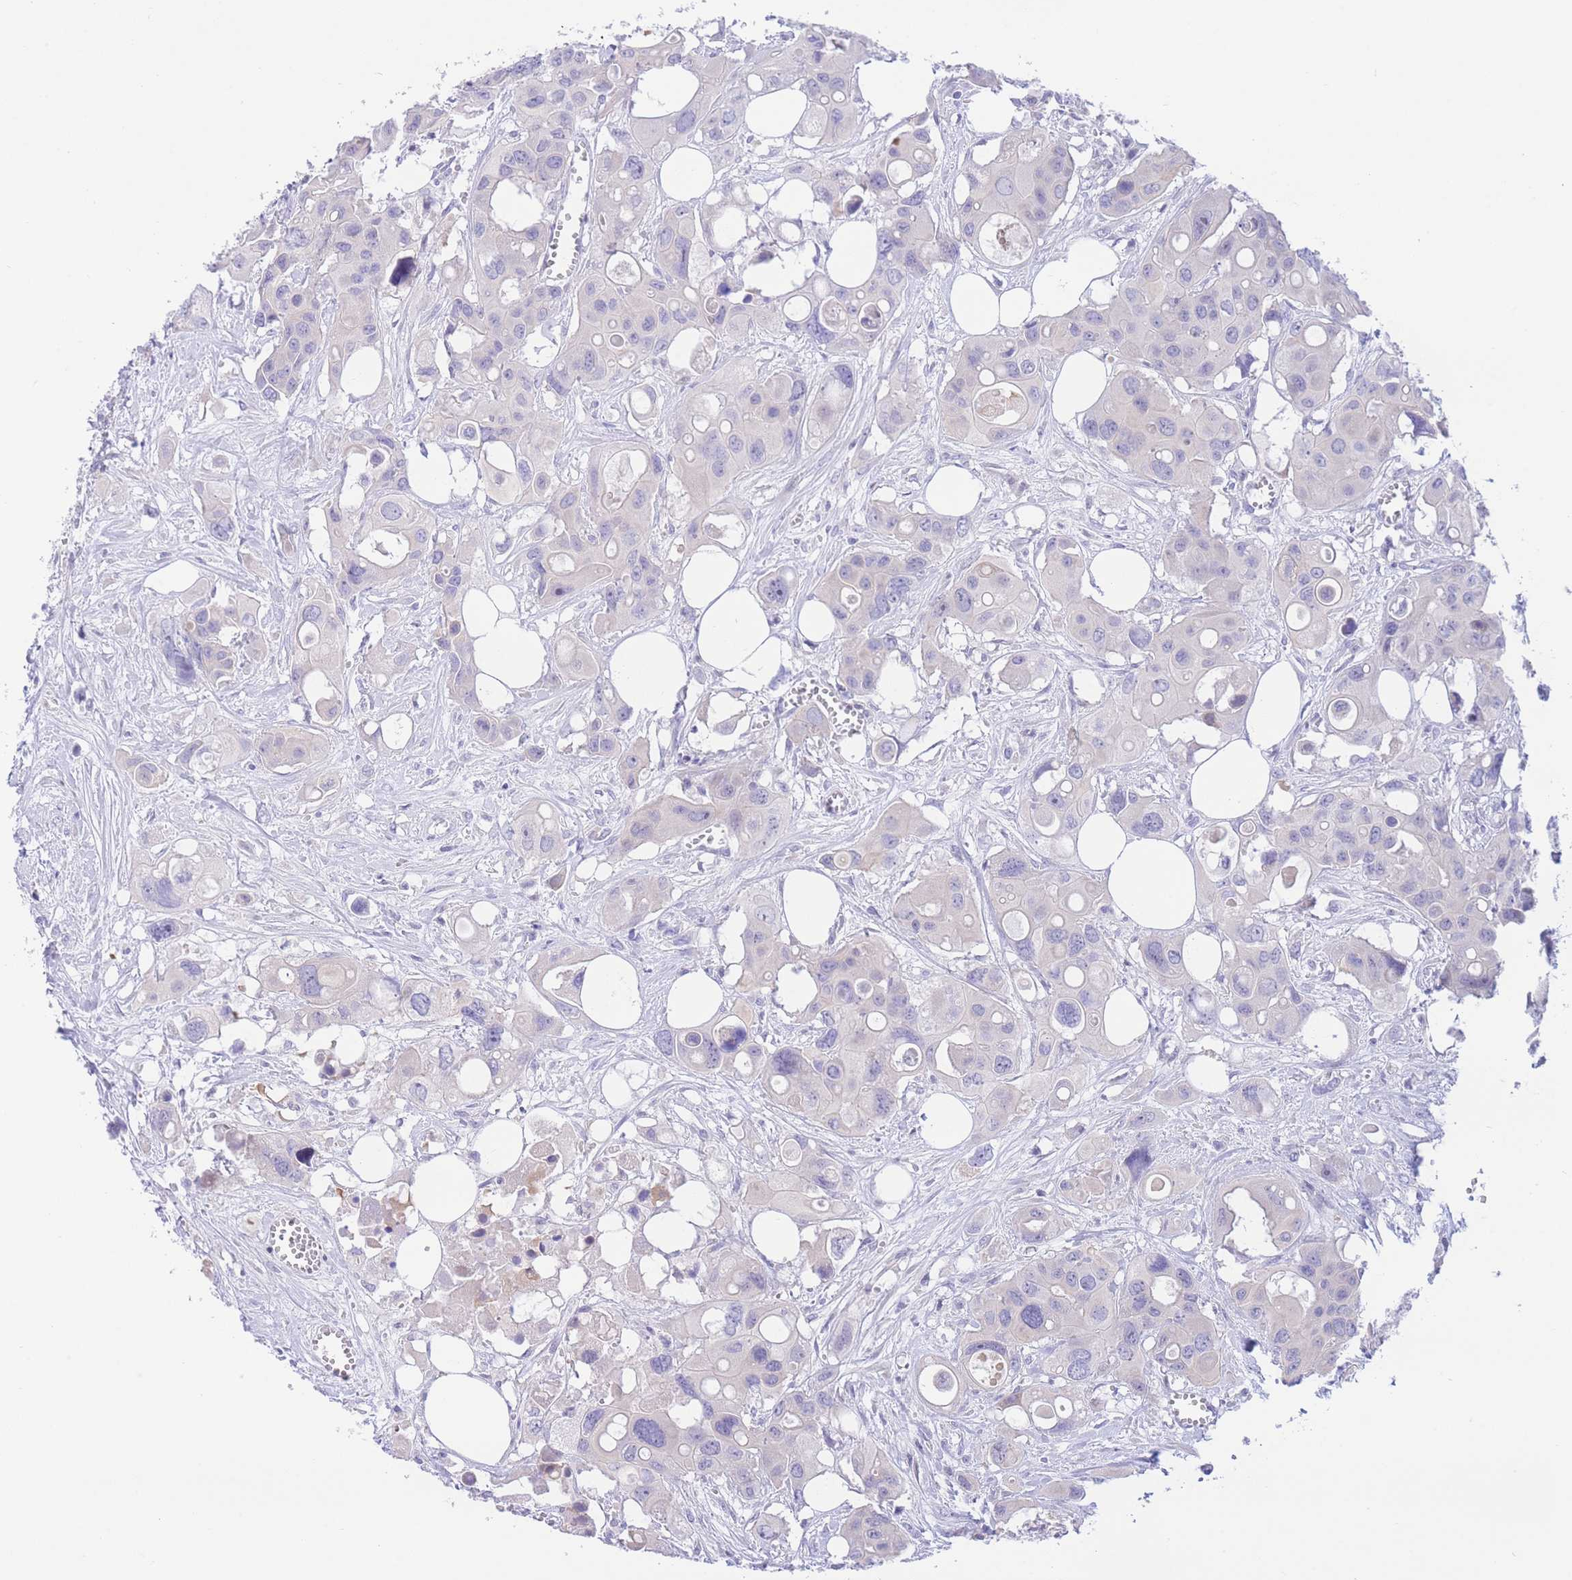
{"staining": {"intensity": "negative", "quantity": "none", "location": "none"}, "tissue": "colorectal cancer", "cell_type": "Tumor cells", "image_type": "cancer", "snomed": [{"axis": "morphology", "description": "Adenocarcinoma, NOS"}, {"axis": "topography", "description": "Colon"}], "caption": "High magnification brightfield microscopy of adenocarcinoma (colorectal) stained with DAB (brown) and counterstained with hematoxylin (blue): tumor cells show no significant positivity.", "gene": "RPL39L", "patient": {"sex": "male", "age": 77}}